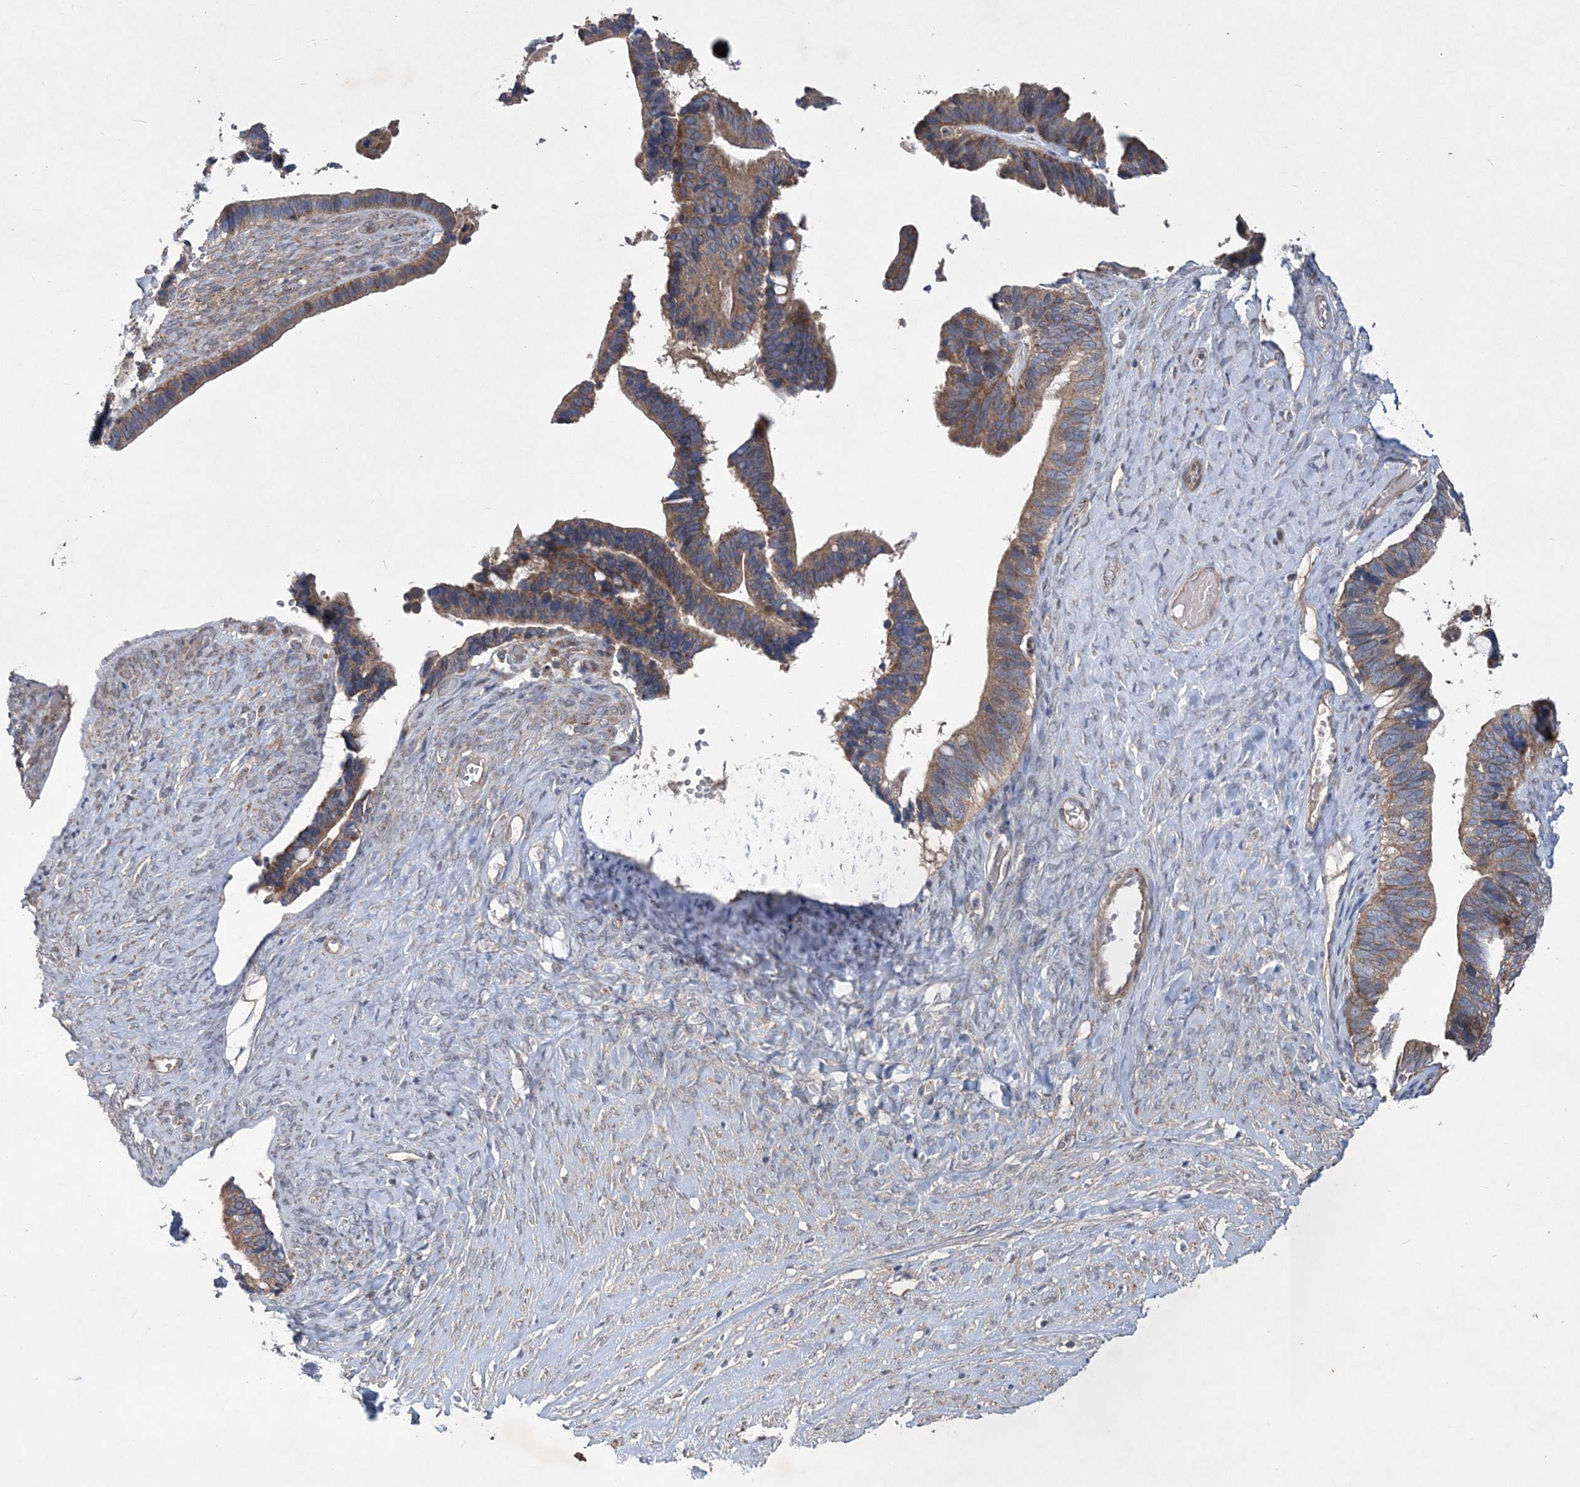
{"staining": {"intensity": "moderate", "quantity": ">75%", "location": "cytoplasmic/membranous"}, "tissue": "ovarian cancer", "cell_type": "Tumor cells", "image_type": "cancer", "snomed": [{"axis": "morphology", "description": "Cystadenocarcinoma, serous, NOS"}, {"axis": "topography", "description": "Ovary"}], "caption": "Tumor cells show moderate cytoplasmic/membranous positivity in about >75% of cells in ovarian cancer.", "gene": "MTRF1L", "patient": {"sex": "female", "age": 56}}